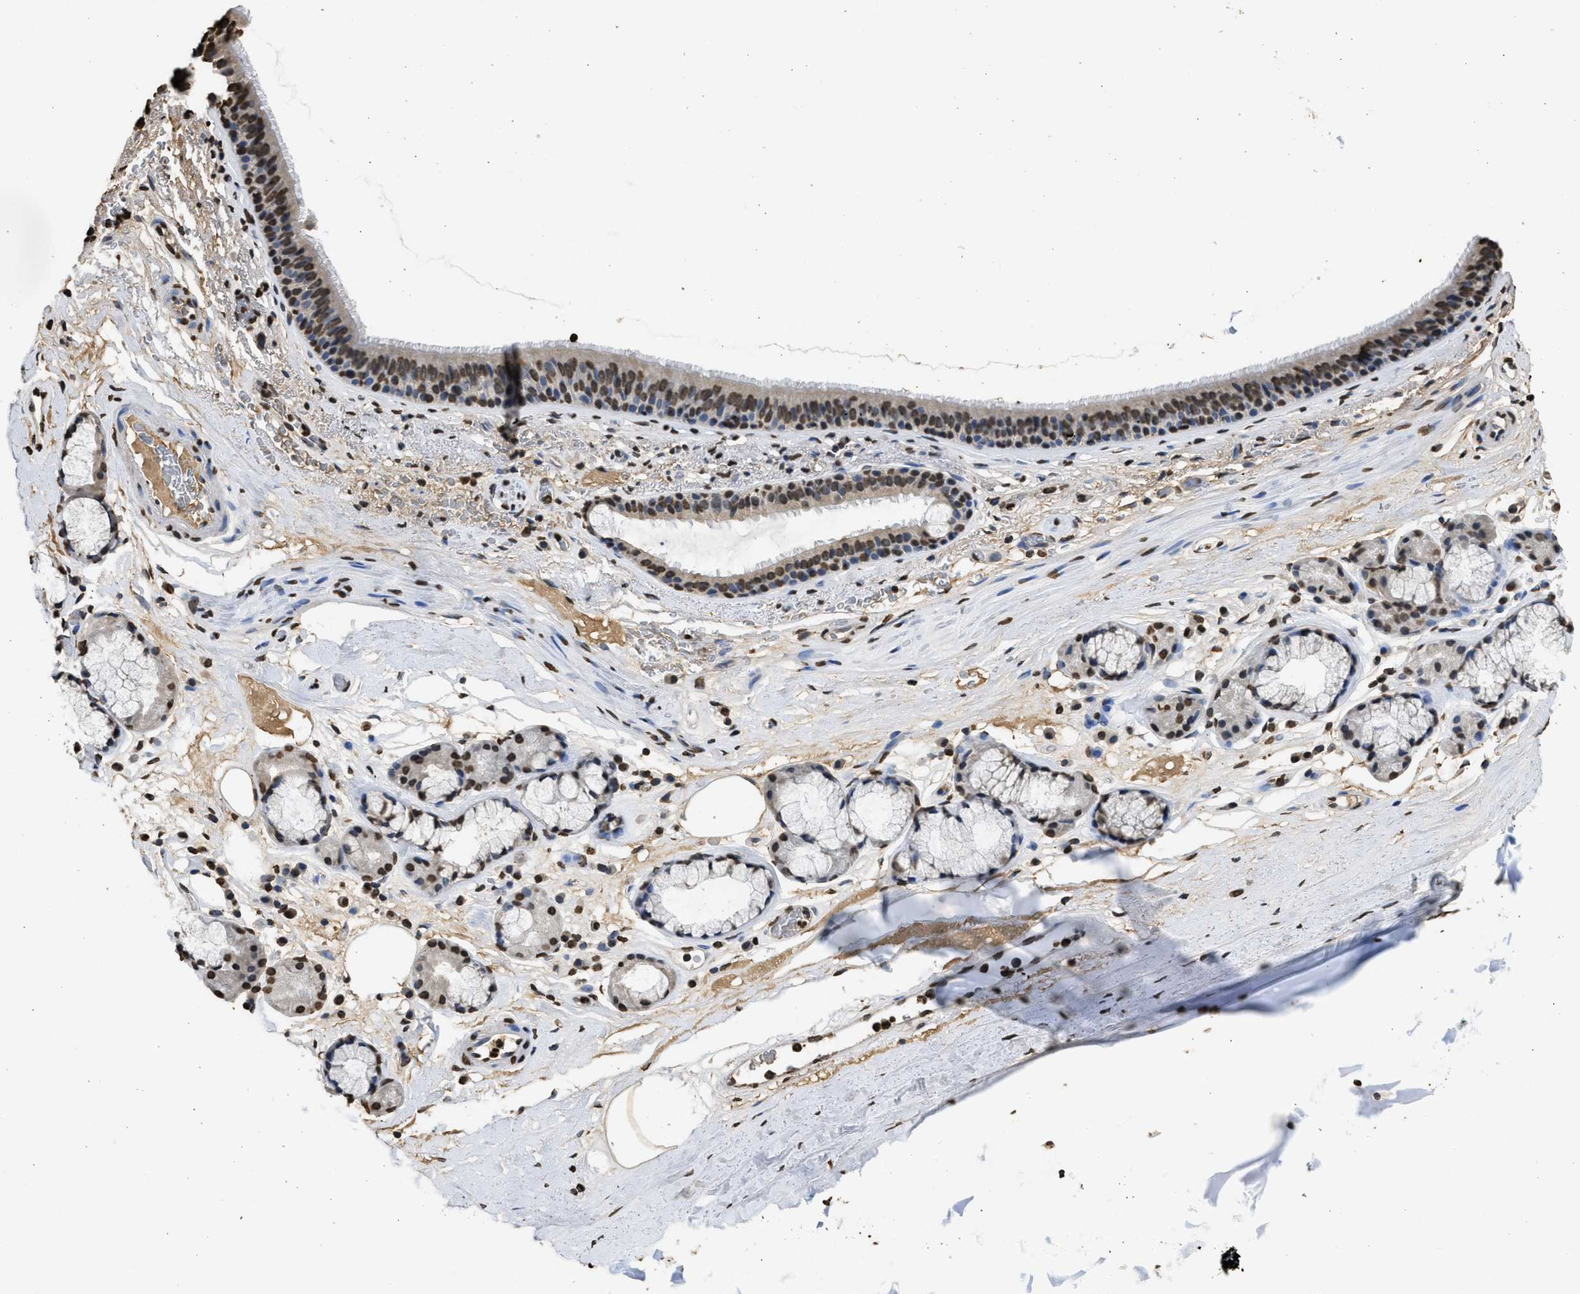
{"staining": {"intensity": "strong", "quantity": ">75%", "location": "nuclear"}, "tissue": "bronchus", "cell_type": "Respiratory epithelial cells", "image_type": "normal", "snomed": [{"axis": "morphology", "description": "Normal tissue, NOS"}, {"axis": "topography", "description": "Cartilage tissue"}], "caption": "Immunohistochemistry (DAB (3,3'-diaminobenzidine)) staining of unremarkable human bronchus demonstrates strong nuclear protein staining in approximately >75% of respiratory epithelial cells.", "gene": "RRAGC", "patient": {"sex": "female", "age": 63}}